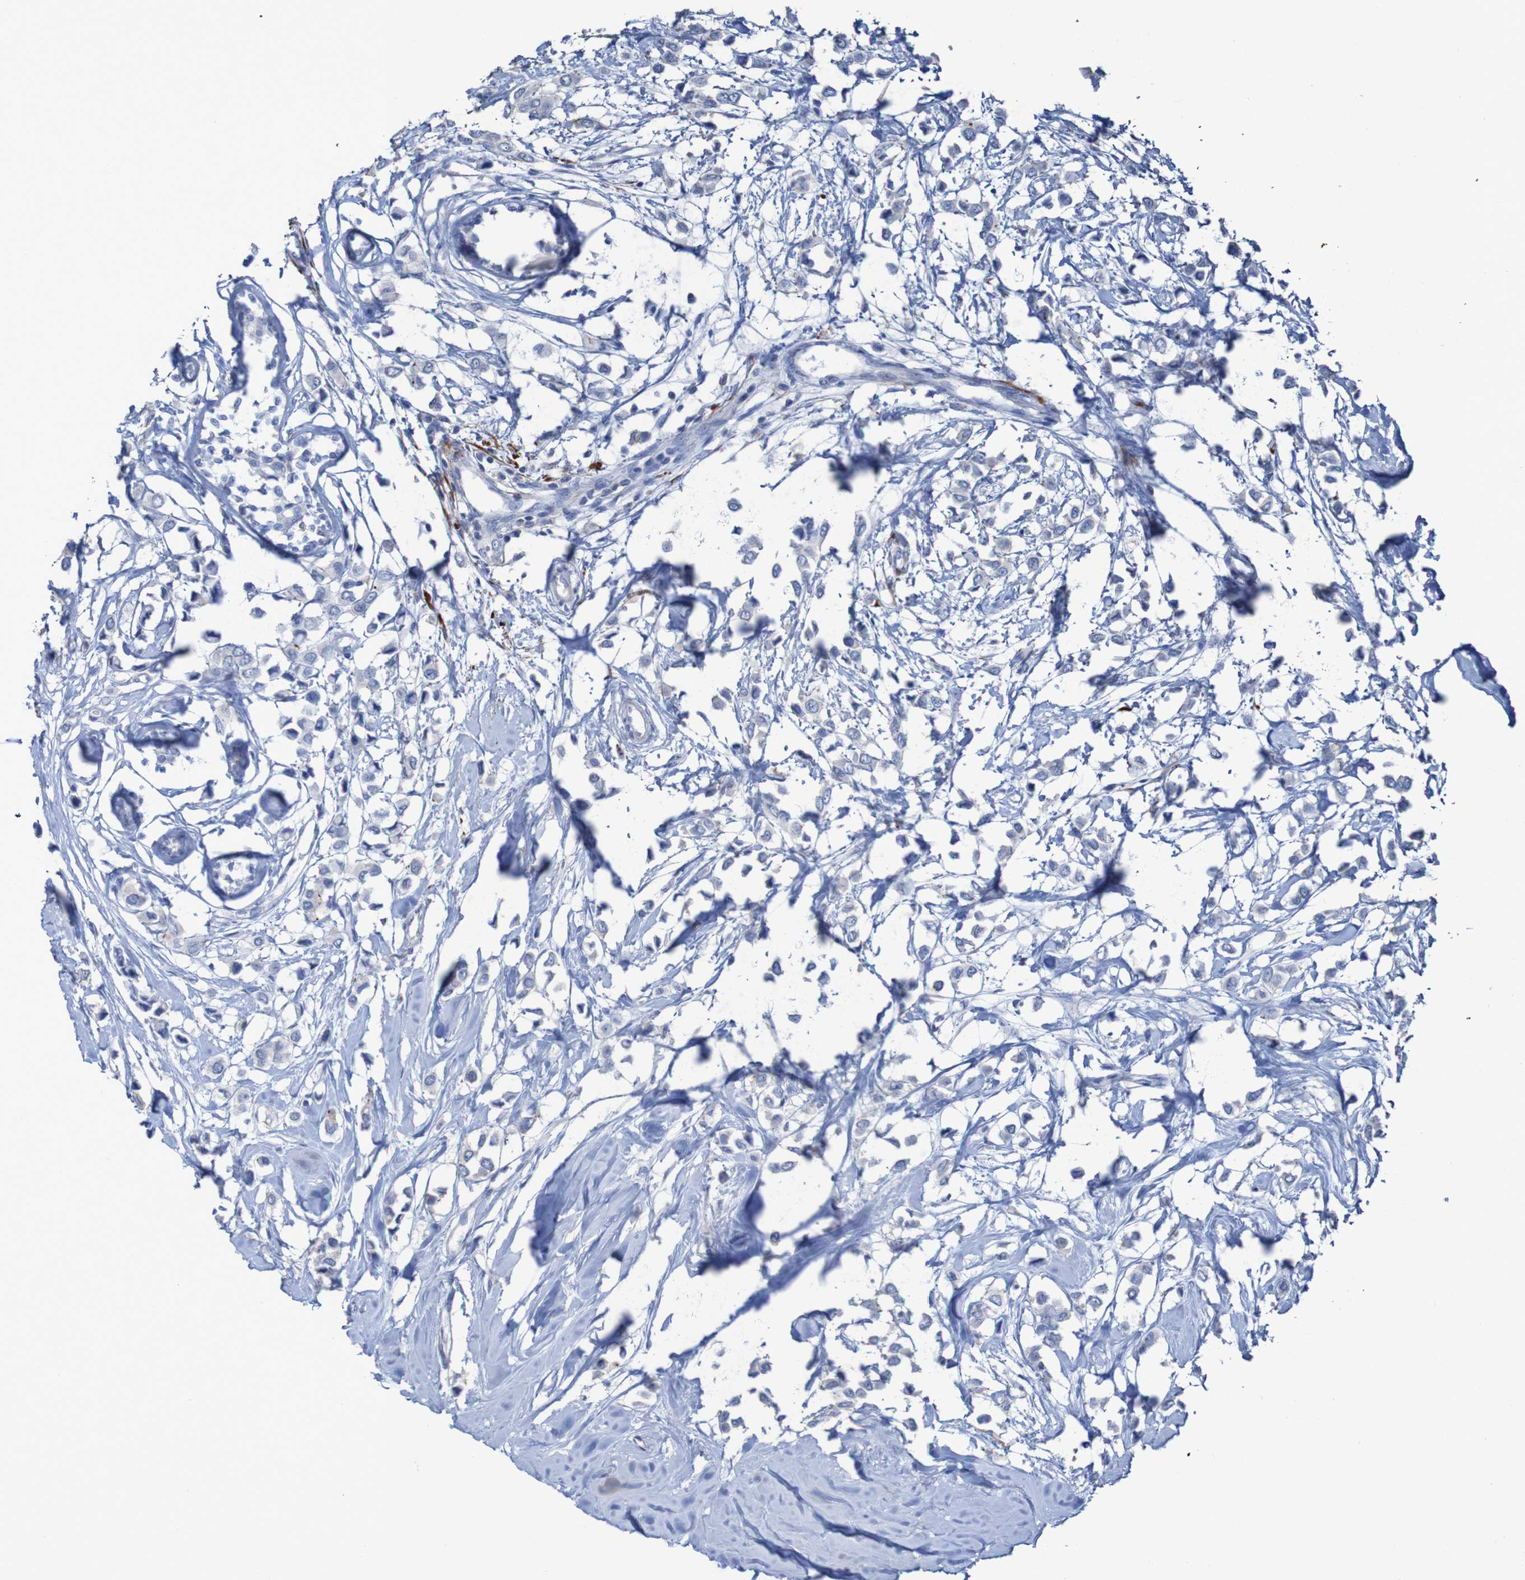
{"staining": {"intensity": "negative", "quantity": "none", "location": "none"}, "tissue": "breast cancer", "cell_type": "Tumor cells", "image_type": "cancer", "snomed": [{"axis": "morphology", "description": "Lobular carcinoma"}, {"axis": "topography", "description": "Breast"}], "caption": "Immunohistochemistry histopathology image of breast cancer stained for a protein (brown), which reveals no positivity in tumor cells. The staining was performed using DAB (3,3'-diaminobenzidine) to visualize the protein expression in brown, while the nuclei were stained in blue with hematoxylin (Magnification: 20x).", "gene": "RNF182", "patient": {"sex": "female", "age": 51}}